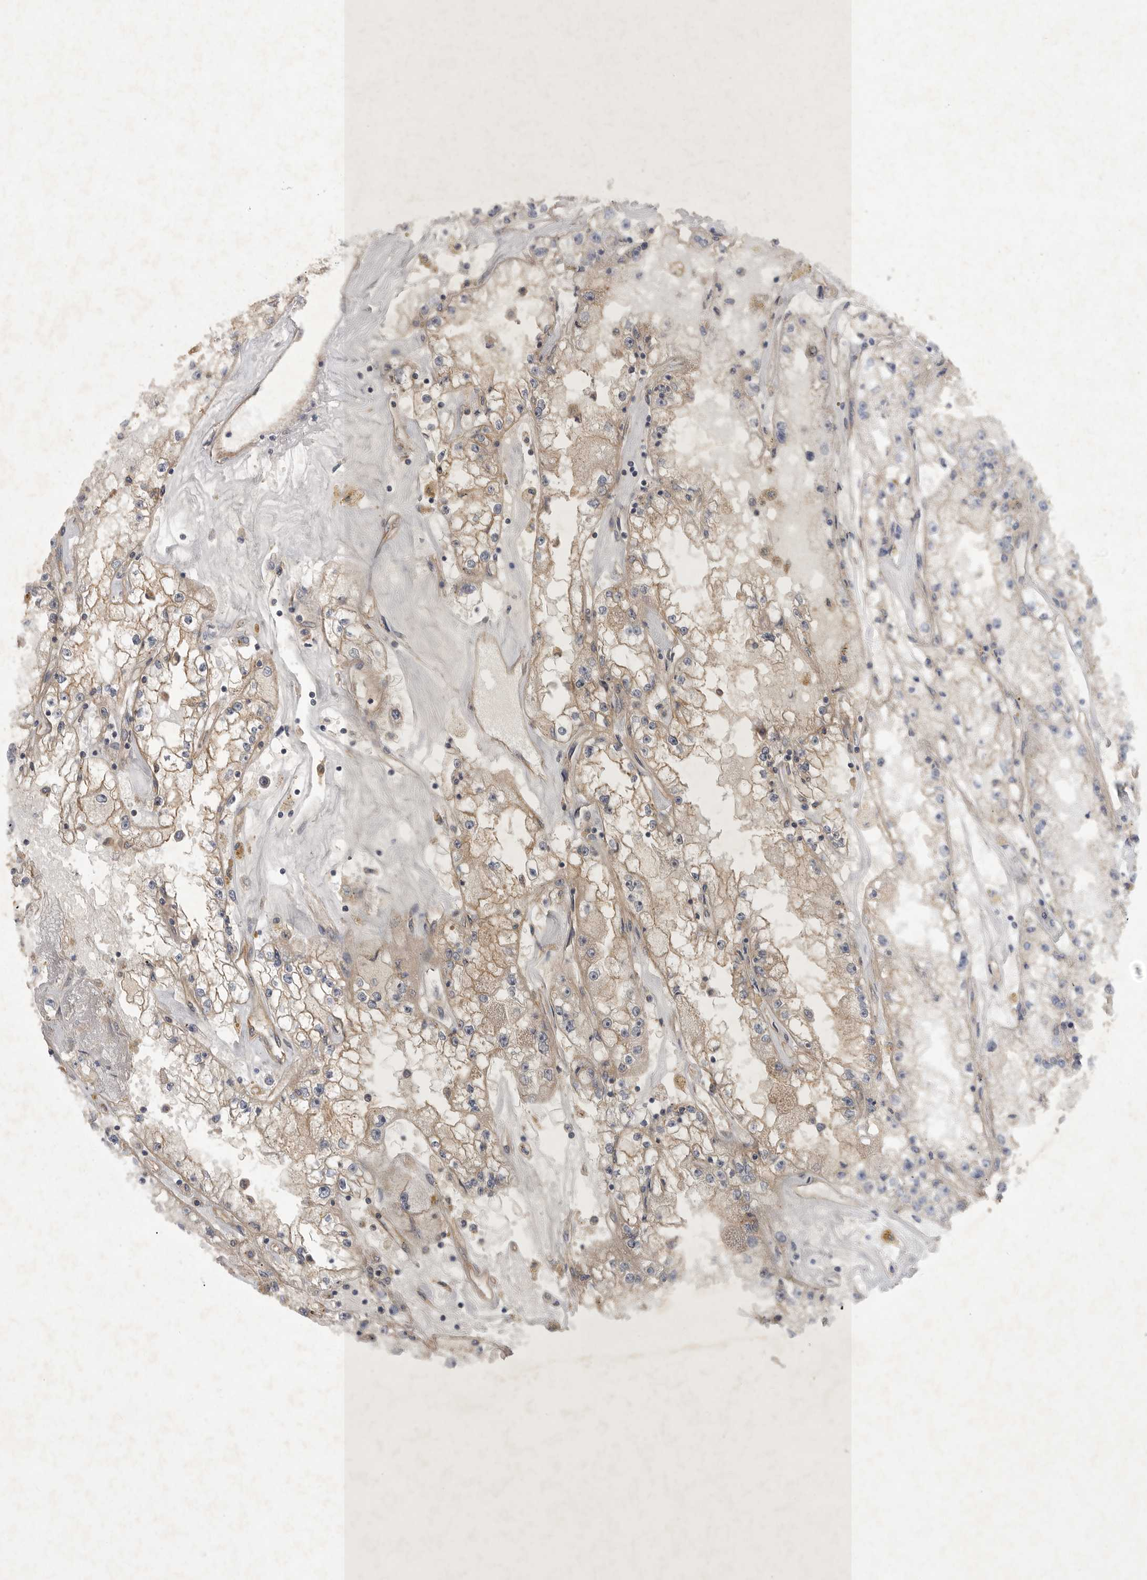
{"staining": {"intensity": "weak", "quantity": "25%-75%", "location": "cytoplasmic/membranous"}, "tissue": "renal cancer", "cell_type": "Tumor cells", "image_type": "cancer", "snomed": [{"axis": "morphology", "description": "Adenocarcinoma, NOS"}, {"axis": "topography", "description": "Kidney"}], "caption": "Immunohistochemistry (IHC) staining of renal cancer, which exhibits low levels of weak cytoplasmic/membranous positivity in approximately 25%-75% of tumor cells indicating weak cytoplasmic/membranous protein expression. The staining was performed using DAB (3,3'-diaminobenzidine) (brown) for protein detection and nuclei were counterstained in hematoxylin (blue).", "gene": "MLPH", "patient": {"sex": "male", "age": 56}}